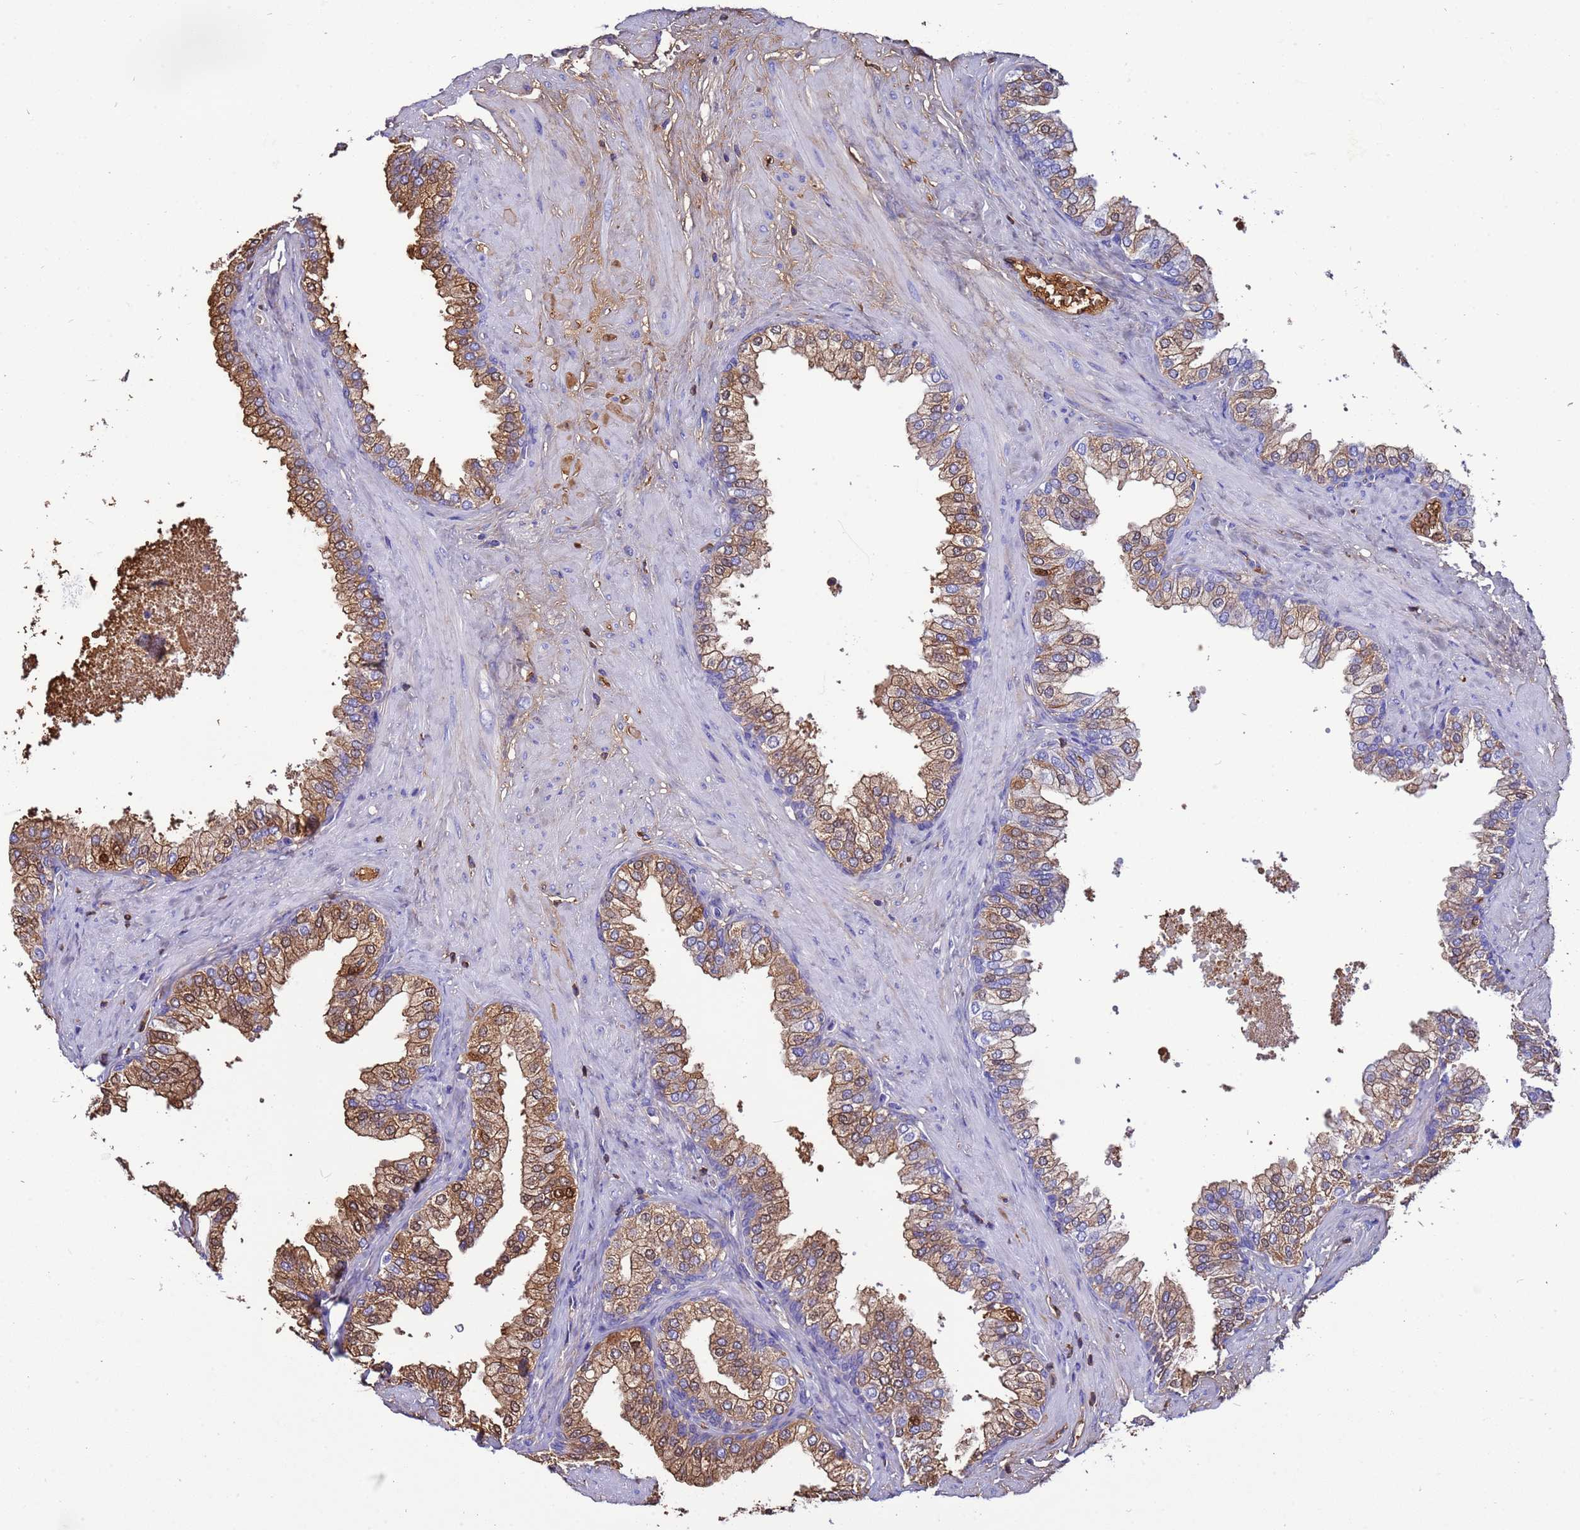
{"staining": {"intensity": "moderate", "quantity": "25%-75%", "location": "cytoplasmic/membranous,nuclear"}, "tissue": "prostate", "cell_type": "Glandular cells", "image_type": "normal", "snomed": [{"axis": "morphology", "description": "Normal tissue, NOS"}, {"axis": "morphology", "description": "Urothelial carcinoma, Low grade"}, {"axis": "topography", "description": "Urinary bladder"}, {"axis": "topography", "description": "Prostate"}], "caption": "Immunohistochemical staining of unremarkable human prostate exhibits 25%-75% levels of moderate cytoplasmic/membranous,nuclear protein expression in approximately 25%-75% of glandular cells.", "gene": "H1", "patient": {"sex": "male", "age": 60}}